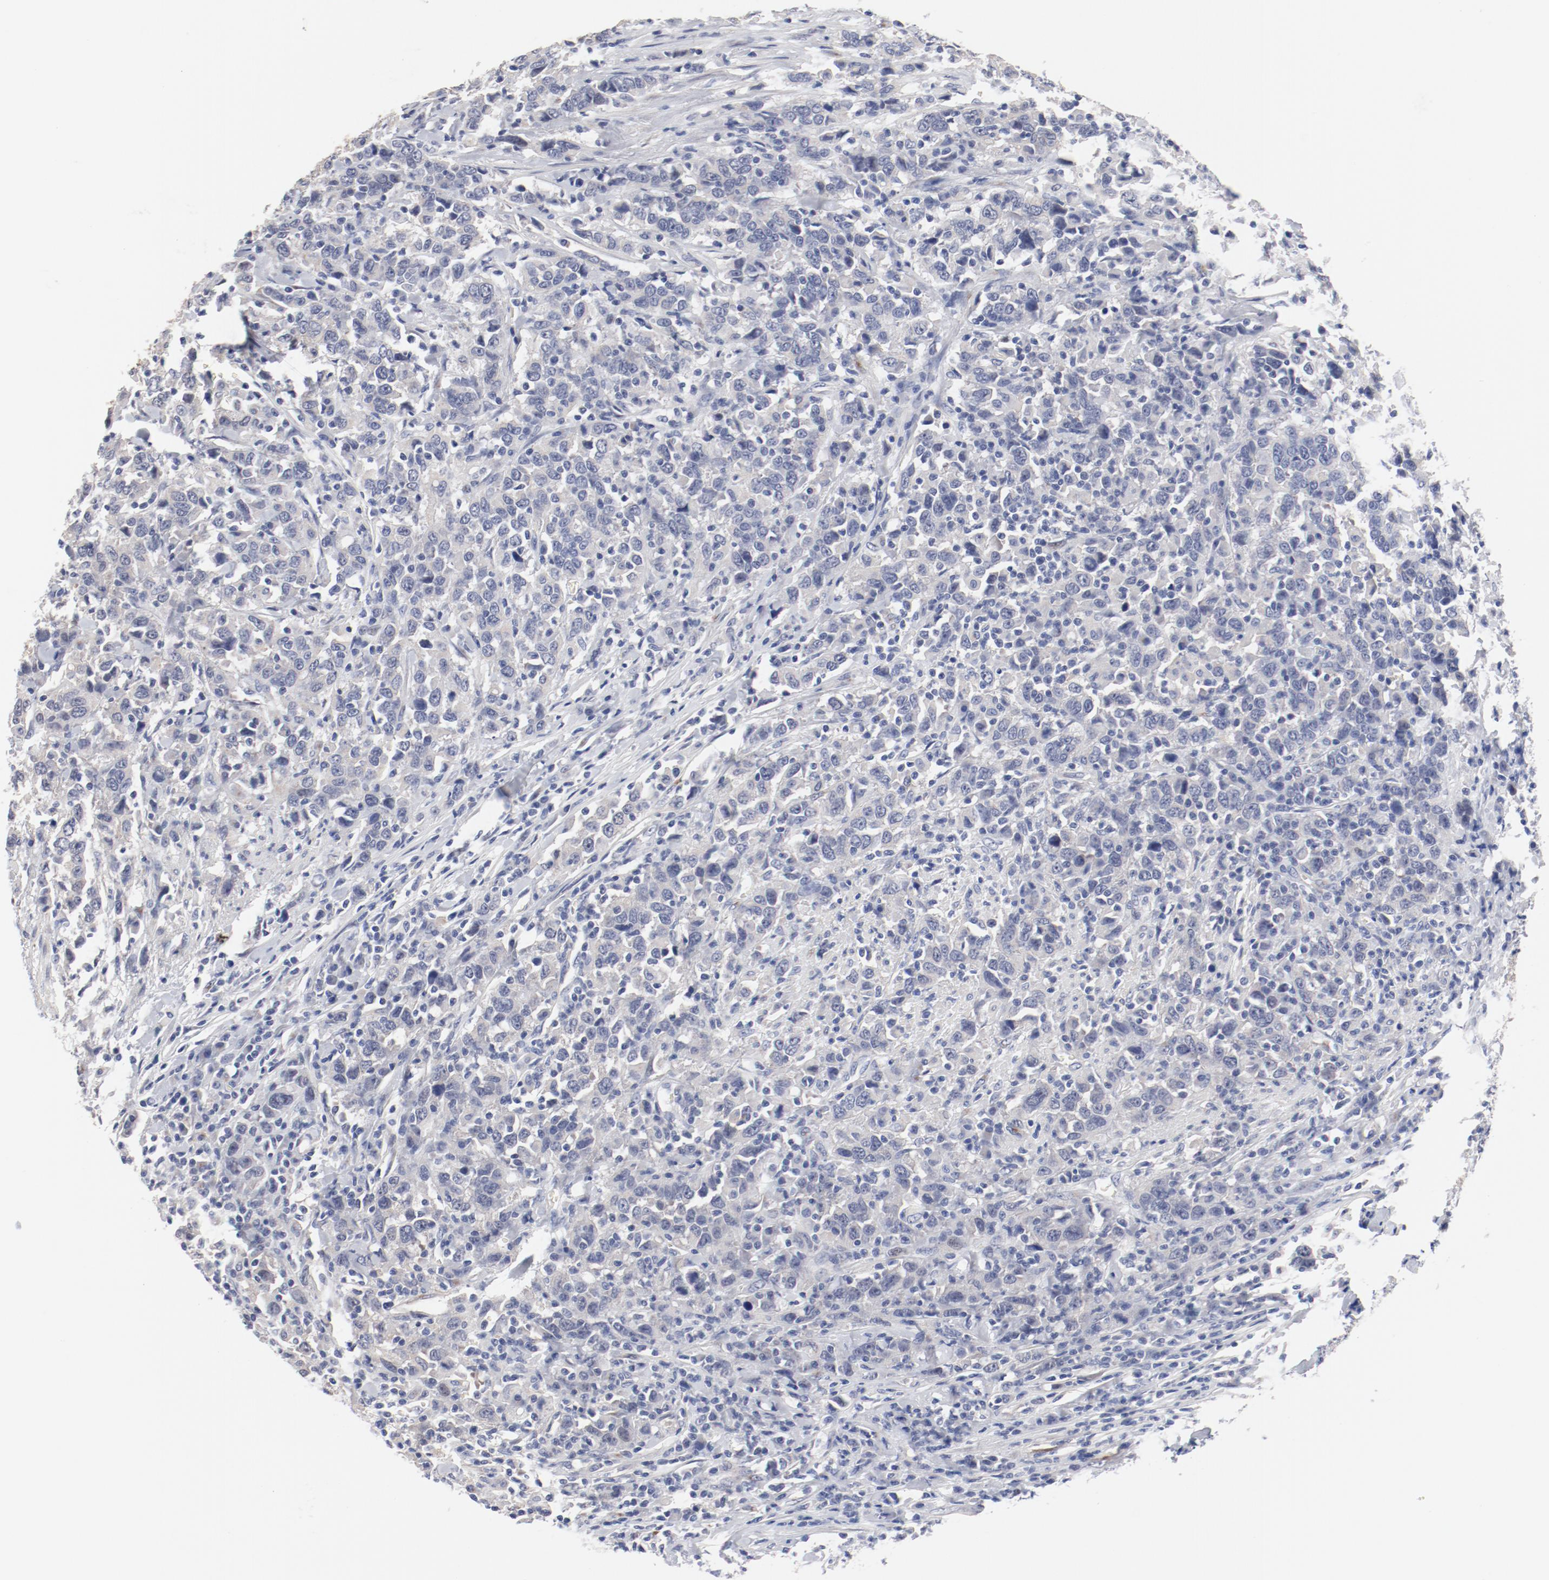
{"staining": {"intensity": "negative", "quantity": "none", "location": "none"}, "tissue": "urothelial cancer", "cell_type": "Tumor cells", "image_type": "cancer", "snomed": [{"axis": "morphology", "description": "Urothelial carcinoma, High grade"}, {"axis": "topography", "description": "Urinary bladder"}], "caption": "IHC of human urothelial cancer exhibits no expression in tumor cells.", "gene": "GPR143", "patient": {"sex": "male", "age": 61}}